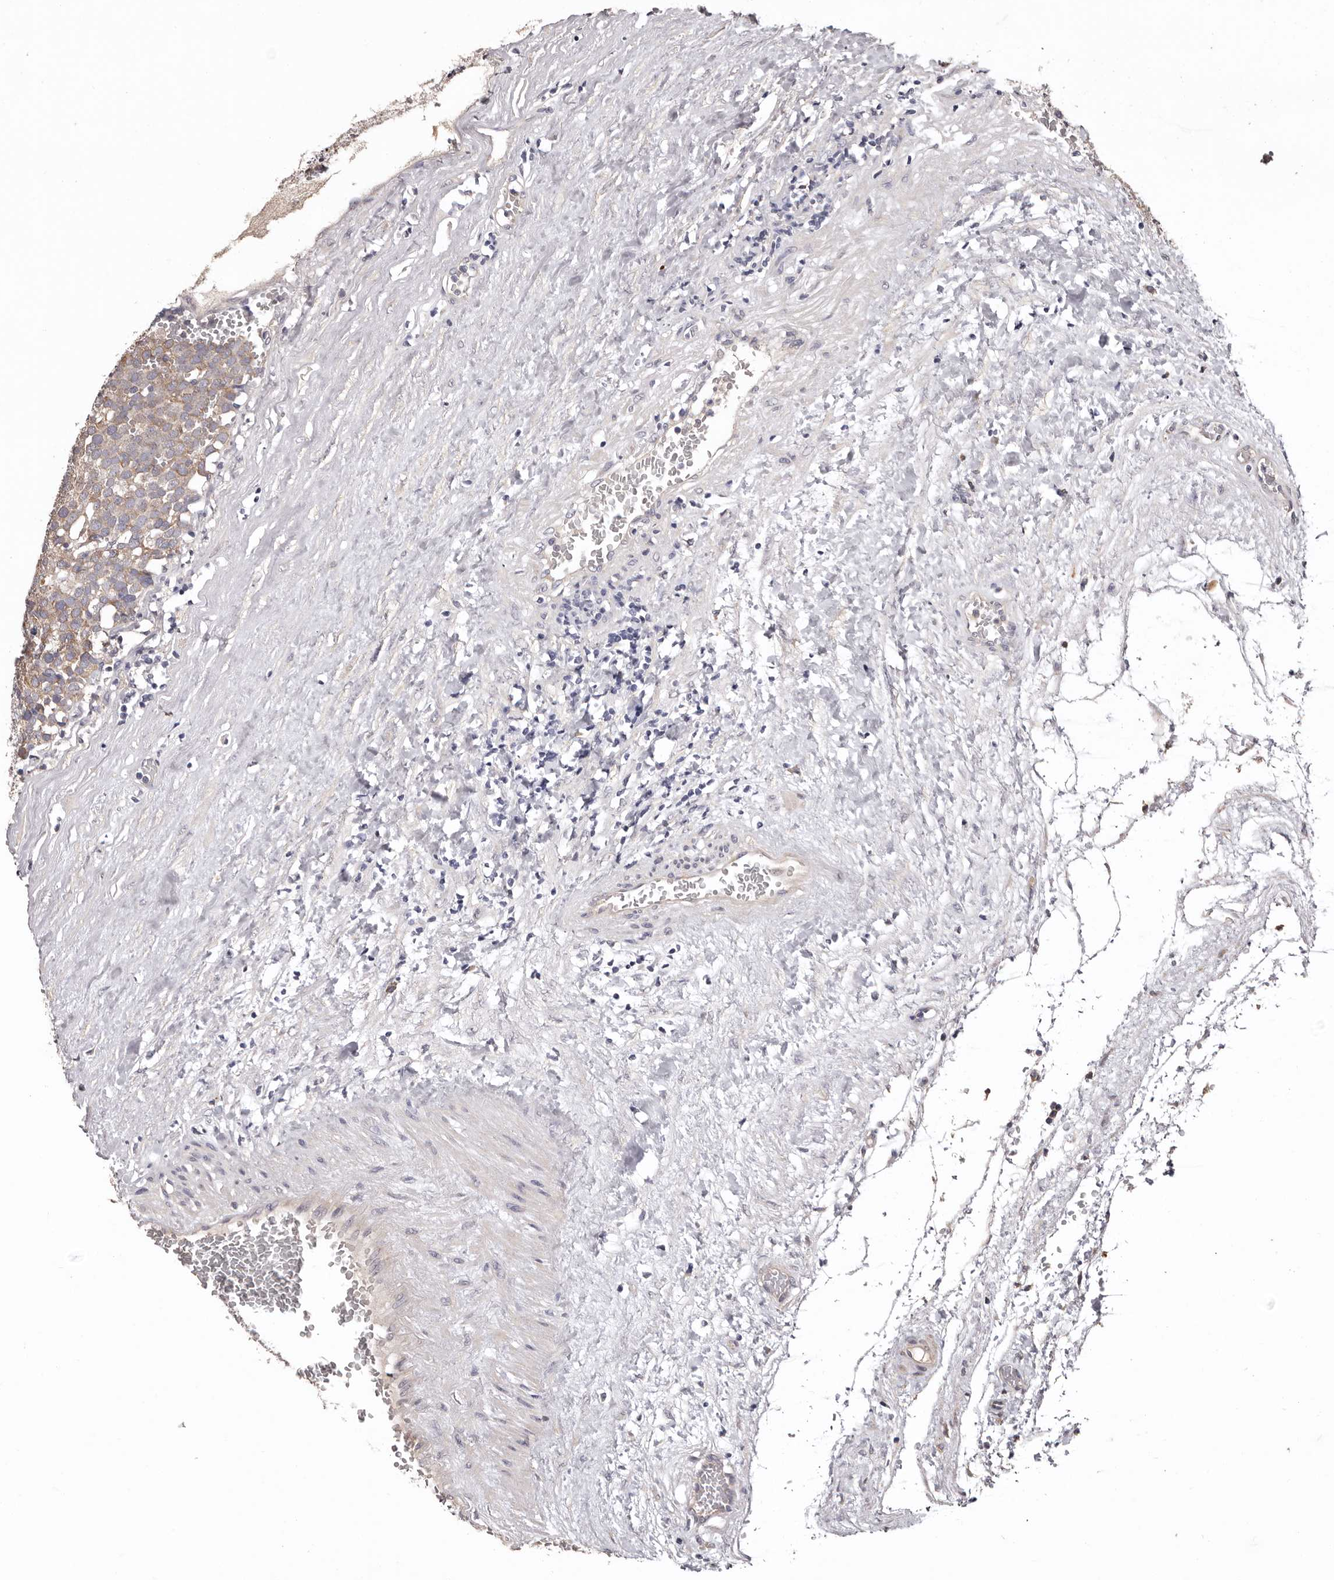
{"staining": {"intensity": "weak", "quantity": ">75%", "location": "cytoplasmic/membranous"}, "tissue": "testis cancer", "cell_type": "Tumor cells", "image_type": "cancer", "snomed": [{"axis": "morphology", "description": "Seminoma, NOS"}, {"axis": "topography", "description": "Testis"}], "caption": "This is a micrograph of immunohistochemistry staining of testis cancer (seminoma), which shows weak expression in the cytoplasmic/membranous of tumor cells.", "gene": "ETNK1", "patient": {"sex": "male", "age": 71}}